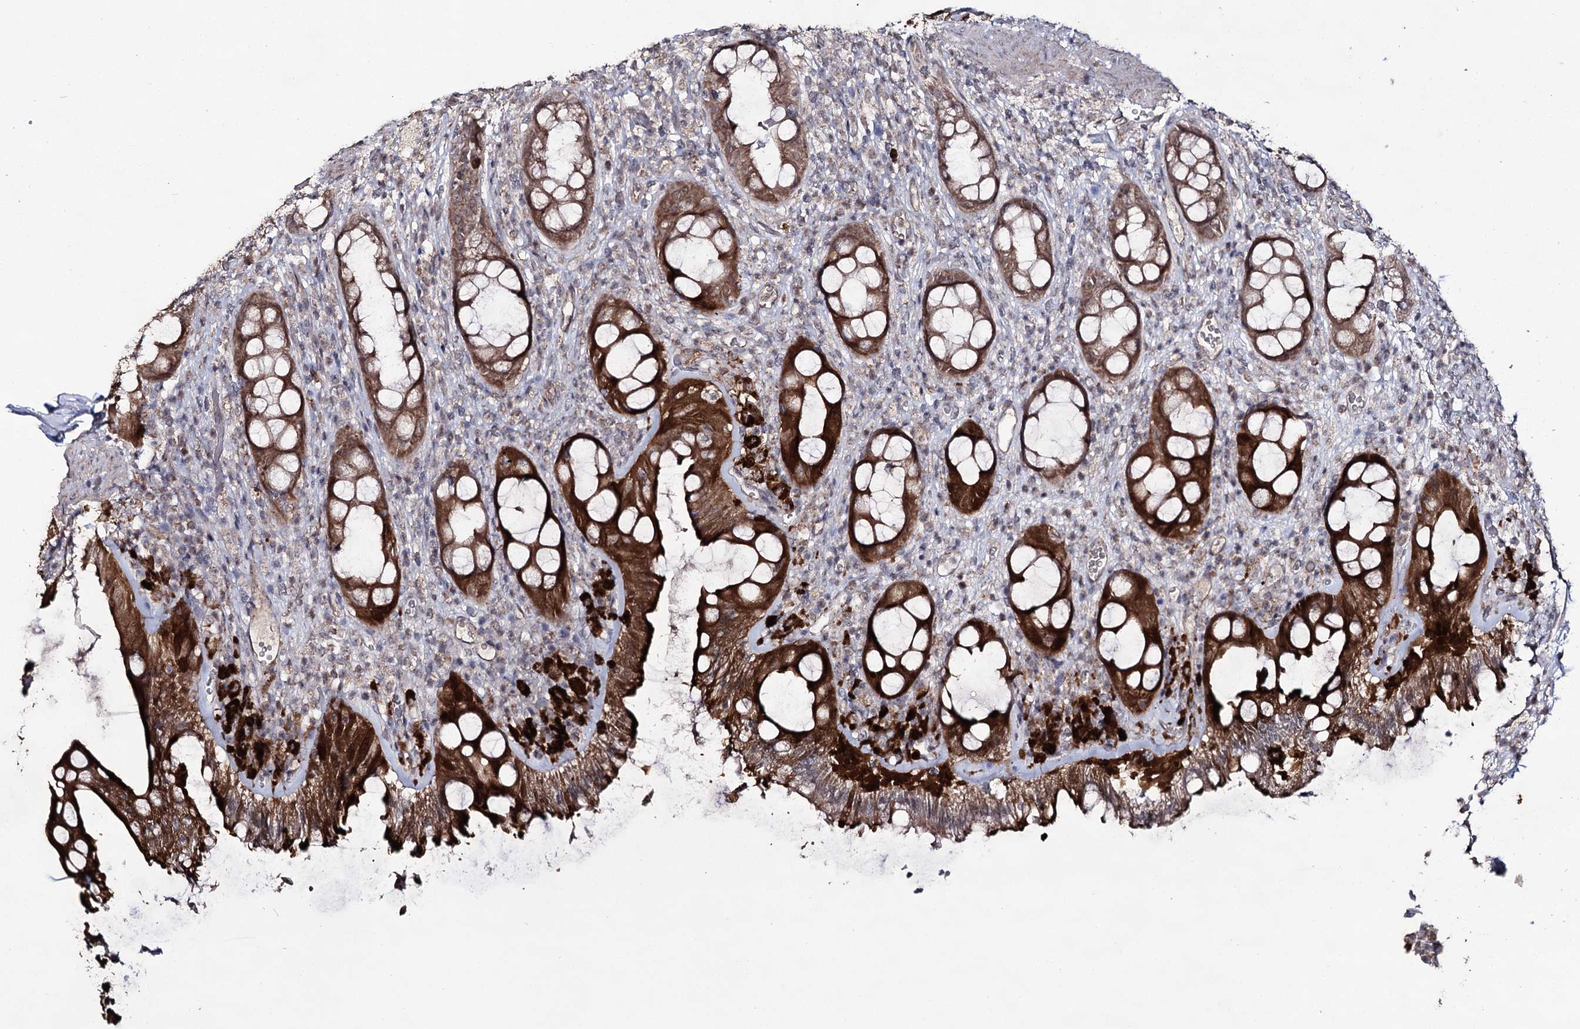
{"staining": {"intensity": "strong", "quantity": "25%-75%", "location": "cytoplasmic/membranous,nuclear"}, "tissue": "rectum", "cell_type": "Glandular cells", "image_type": "normal", "snomed": [{"axis": "morphology", "description": "Normal tissue, NOS"}, {"axis": "topography", "description": "Rectum"}], "caption": "Immunohistochemical staining of unremarkable rectum exhibits 25%-75% levels of strong cytoplasmic/membranous,nuclear protein positivity in about 25%-75% of glandular cells. (Stains: DAB in brown, nuclei in blue, Microscopy: brightfield microscopy at high magnification).", "gene": "ACTR6", "patient": {"sex": "female", "age": 57}}